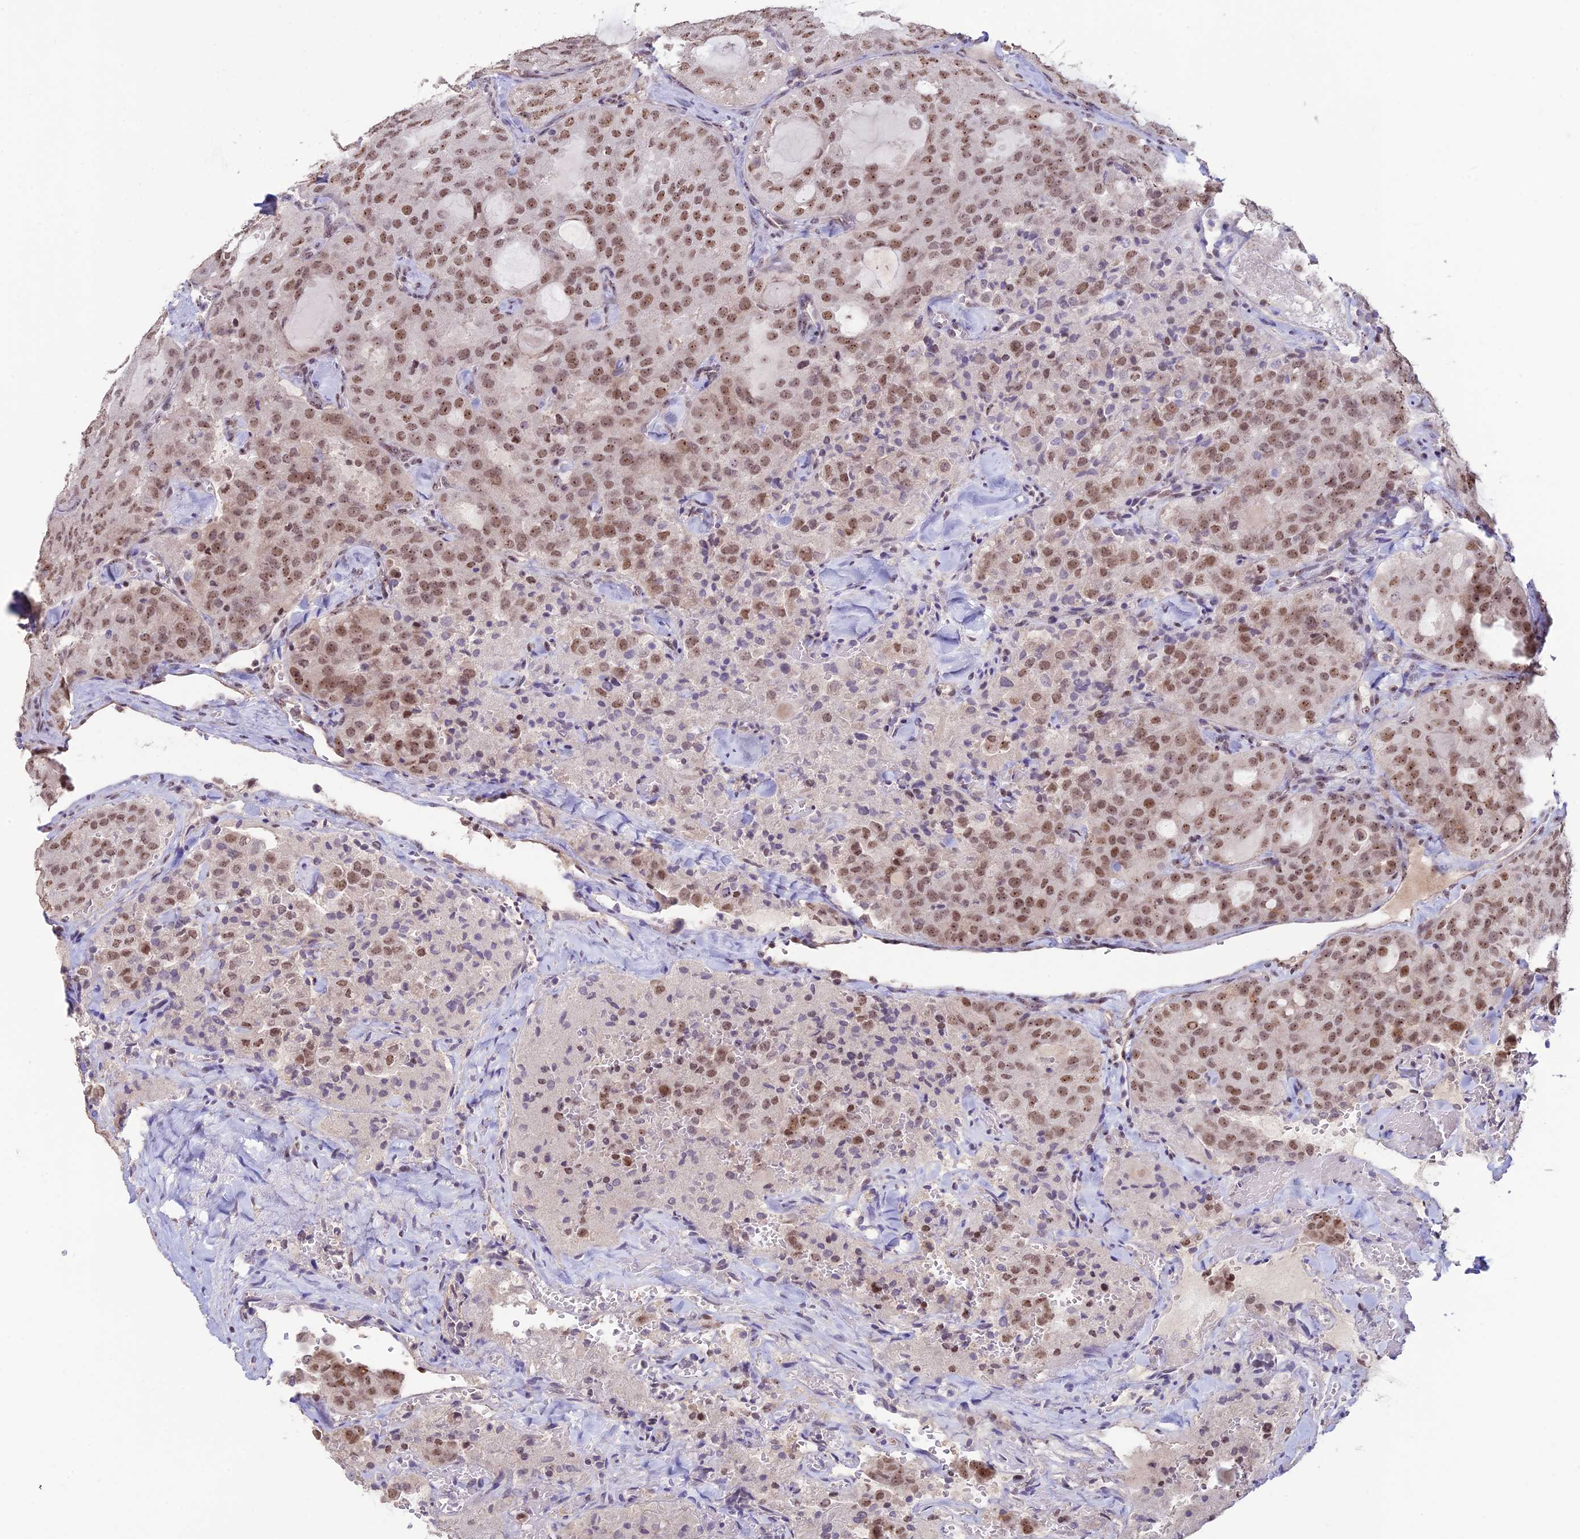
{"staining": {"intensity": "moderate", "quantity": ">75%", "location": "nuclear"}, "tissue": "thyroid cancer", "cell_type": "Tumor cells", "image_type": "cancer", "snomed": [{"axis": "morphology", "description": "Follicular adenoma carcinoma, NOS"}, {"axis": "topography", "description": "Thyroid gland"}], "caption": "A high-resolution photomicrograph shows immunohistochemistry staining of thyroid cancer, which demonstrates moderate nuclear expression in about >75% of tumor cells. (DAB (3,3'-diaminobenzidine) = brown stain, brightfield microscopy at high magnification).", "gene": "POLR1G", "patient": {"sex": "male", "age": 75}}